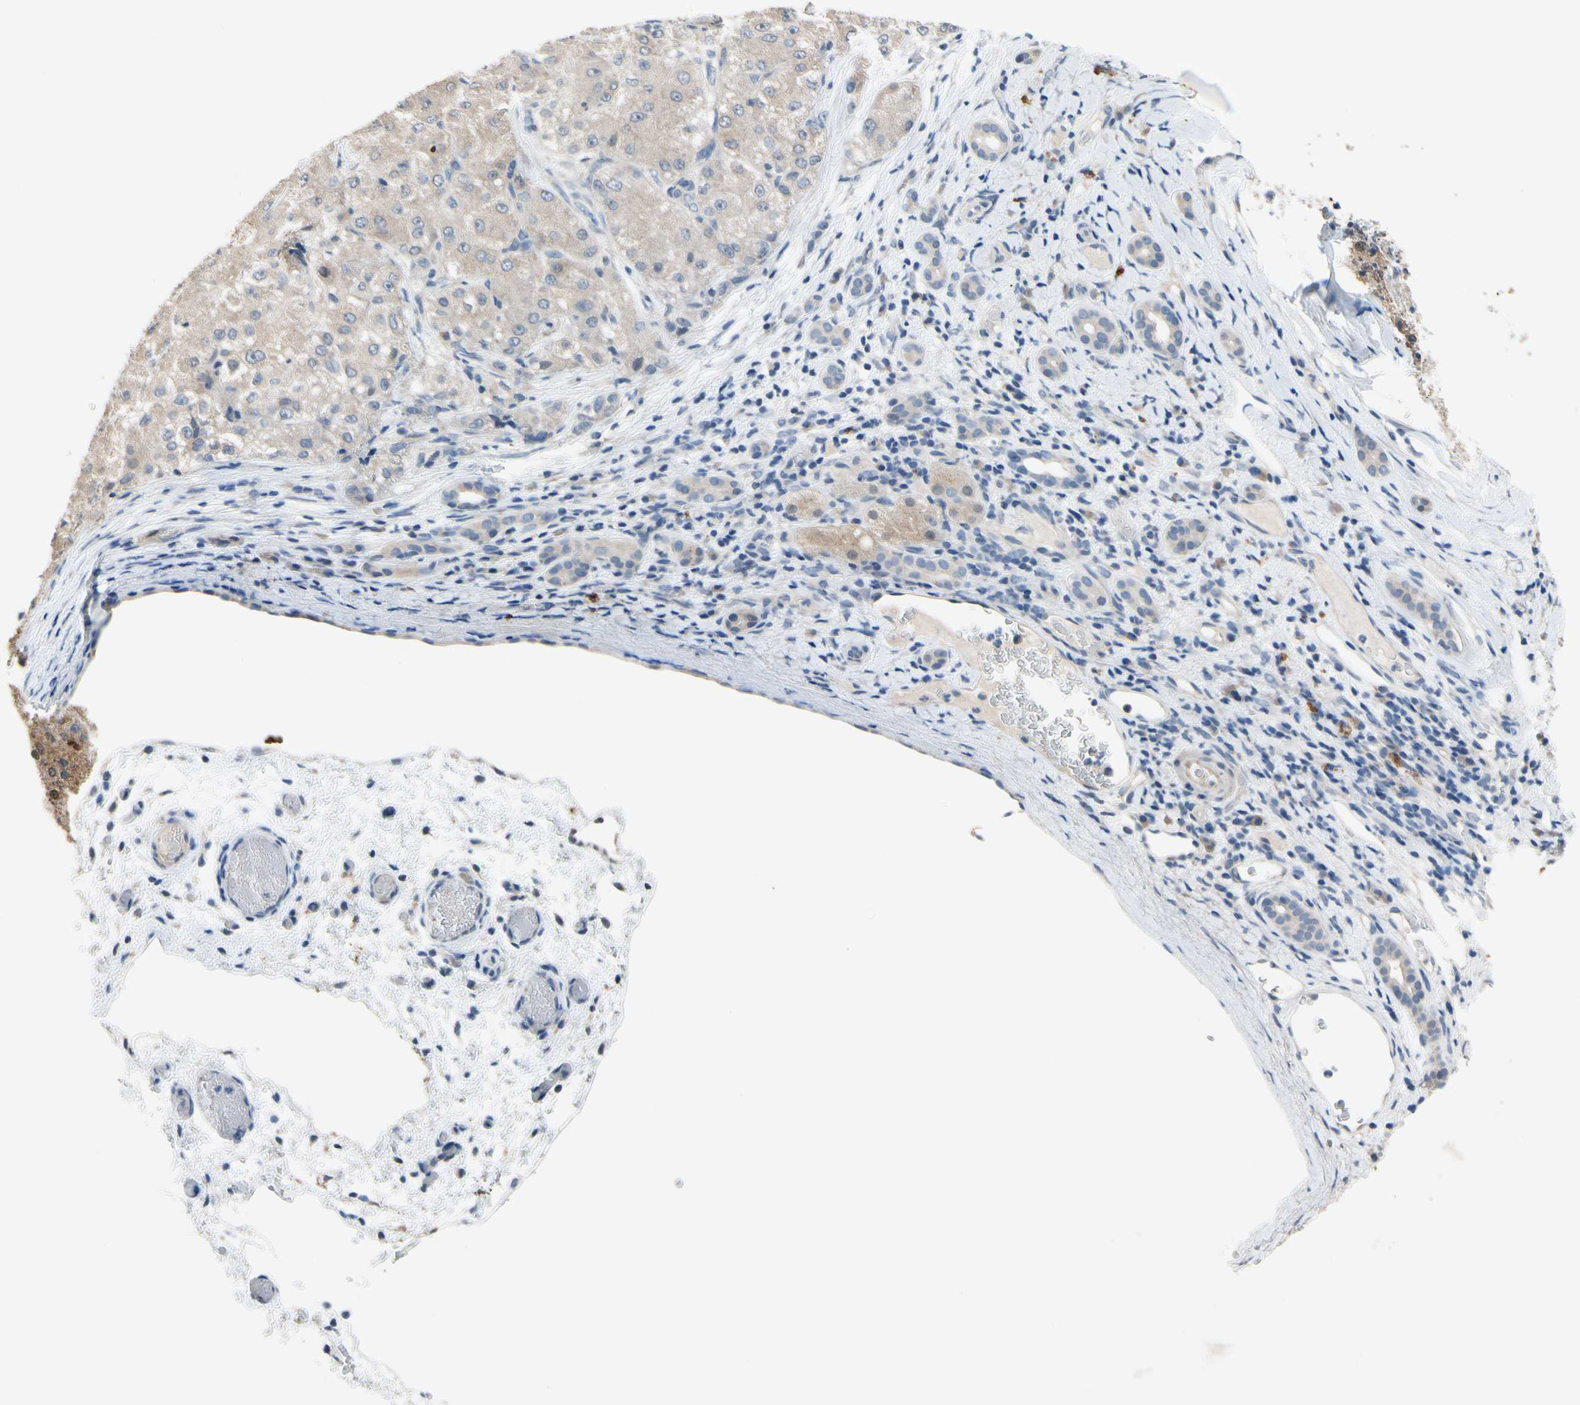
{"staining": {"intensity": "weak", "quantity": ">75%", "location": "cytoplasmic/membranous"}, "tissue": "liver cancer", "cell_type": "Tumor cells", "image_type": "cancer", "snomed": [{"axis": "morphology", "description": "Carcinoma, Hepatocellular, NOS"}, {"axis": "topography", "description": "Liver"}], "caption": "DAB immunohistochemical staining of human liver hepatocellular carcinoma shows weak cytoplasmic/membranous protein positivity in approximately >75% of tumor cells.", "gene": "SLC27A6", "patient": {"sex": "male", "age": 80}}